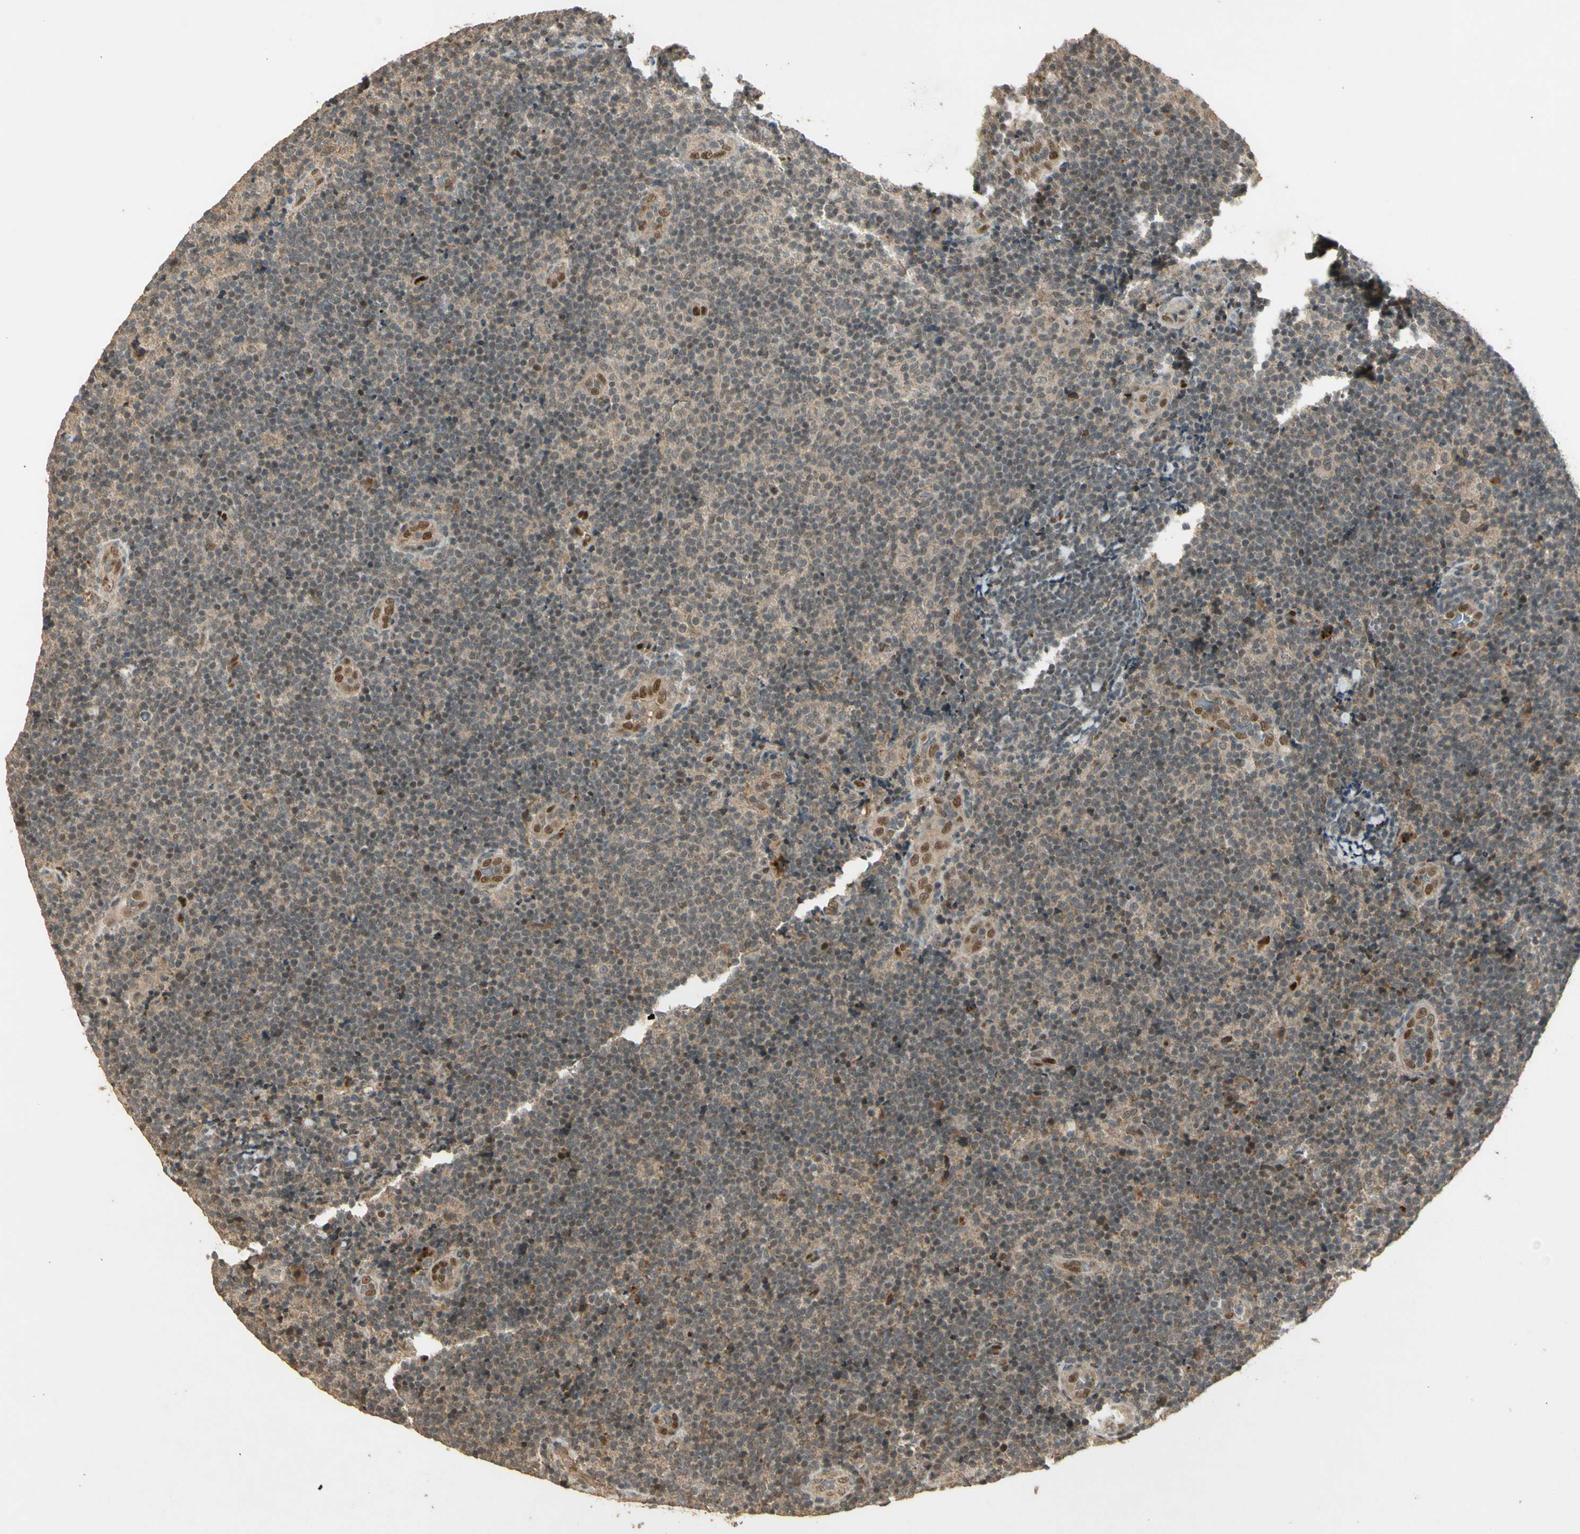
{"staining": {"intensity": "weak", "quantity": "25%-75%", "location": "cytoplasmic/membranous"}, "tissue": "lymphoma", "cell_type": "Tumor cells", "image_type": "cancer", "snomed": [{"axis": "morphology", "description": "Malignant lymphoma, non-Hodgkin's type, Low grade"}, {"axis": "topography", "description": "Lymph node"}], "caption": "Immunohistochemistry (DAB) staining of human low-grade malignant lymphoma, non-Hodgkin's type demonstrates weak cytoplasmic/membranous protein staining in approximately 25%-75% of tumor cells. (IHC, brightfield microscopy, high magnification).", "gene": "GMEB2", "patient": {"sex": "male", "age": 83}}